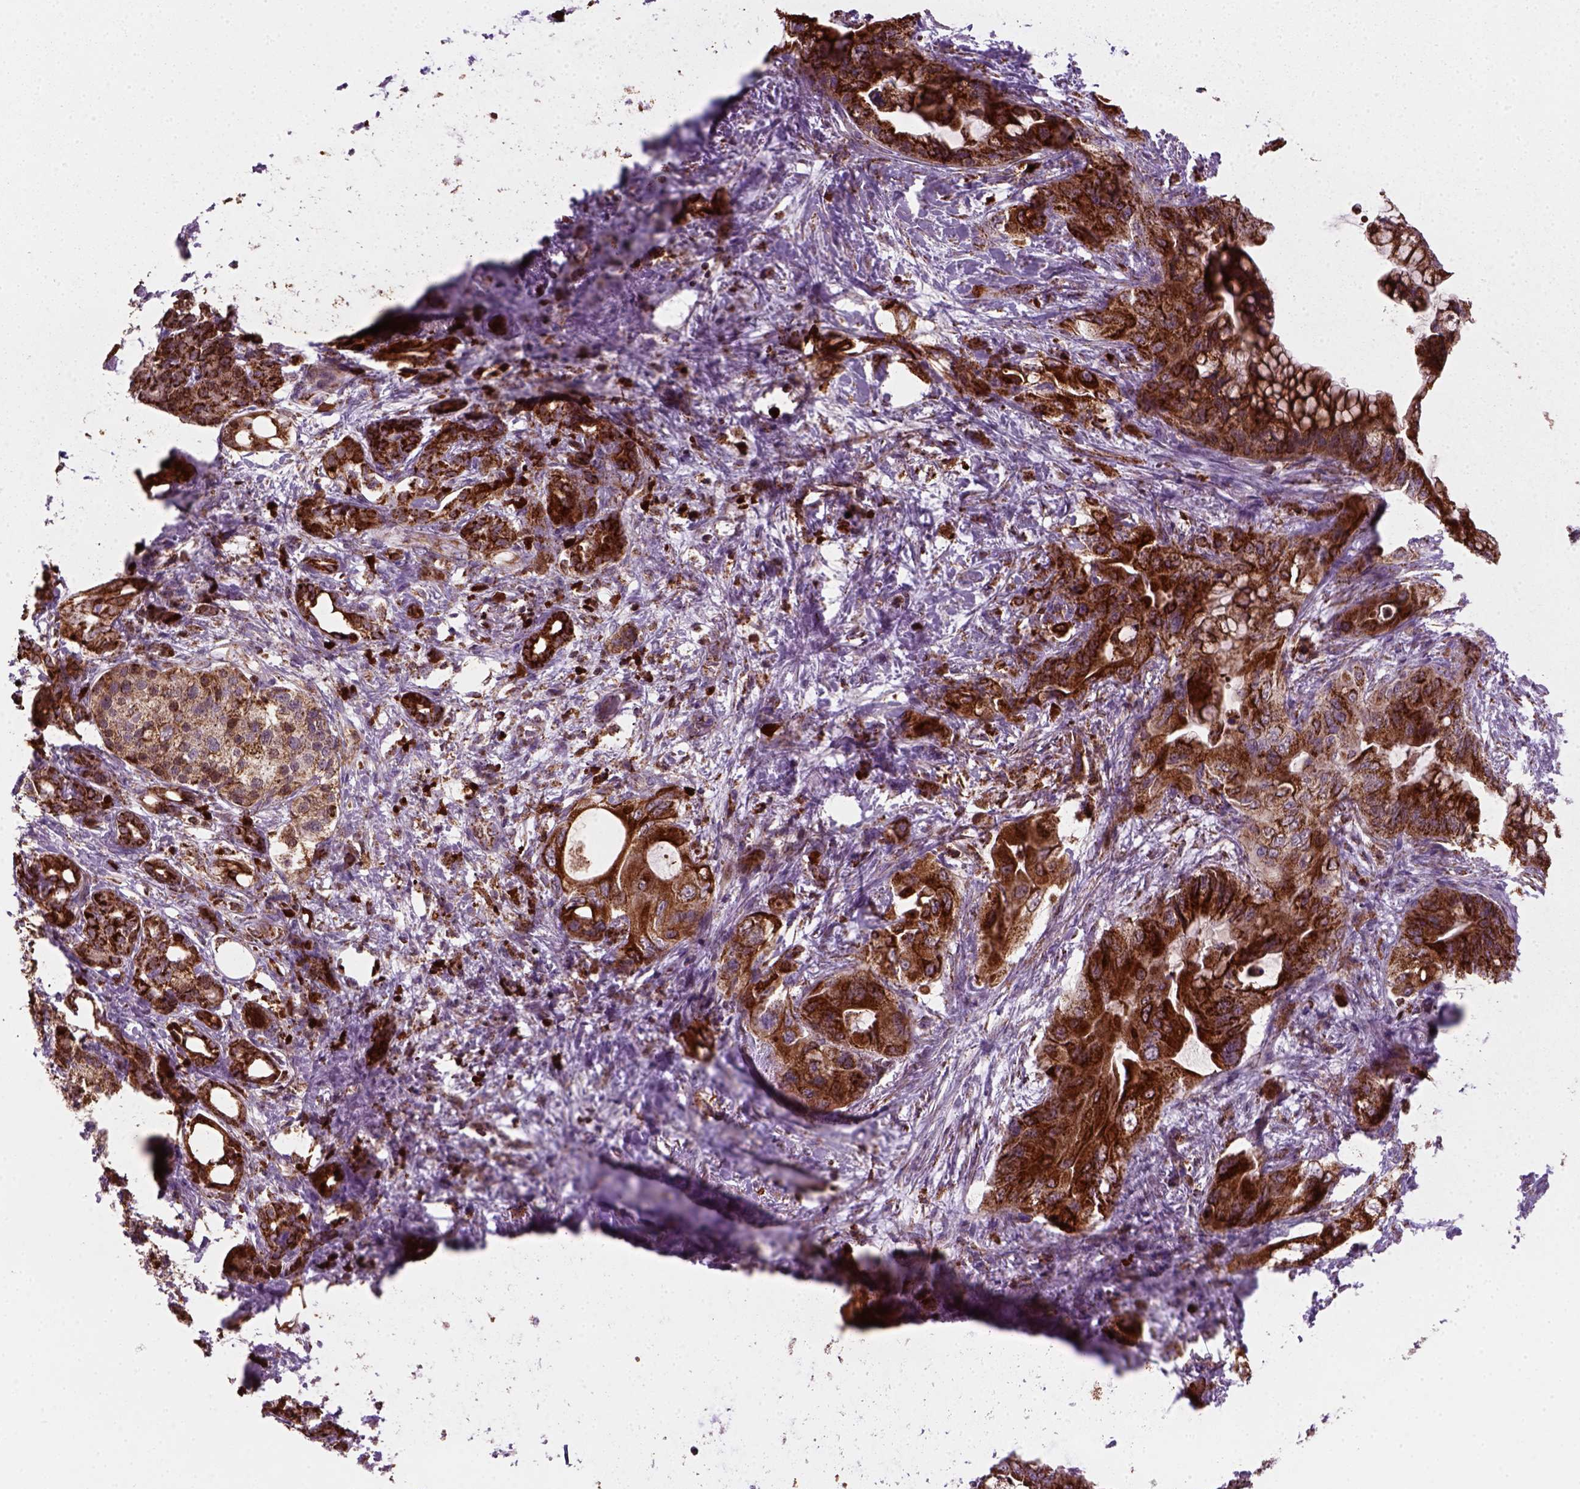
{"staining": {"intensity": "strong", "quantity": ">75%", "location": "cytoplasmic/membranous"}, "tissue": "pancreatic cancer", "cell_type": "Tumor cells", "image_type": "cancer", "snomed": [{"axis": "morphology", "description": "Adenocarcinoma, NOS"}, {"axis": "topography", "description": "Pancreas"}], "caption": "The histopathology image shows immunohistochemical staining of pancreatic adenocarcinoma. There is strong cytoplasmic/membranous positivity is seen in approximately >75% of tumor cells.", "gene": "NUDT16L1", "patient": {"sex": "male", "age": 71}}